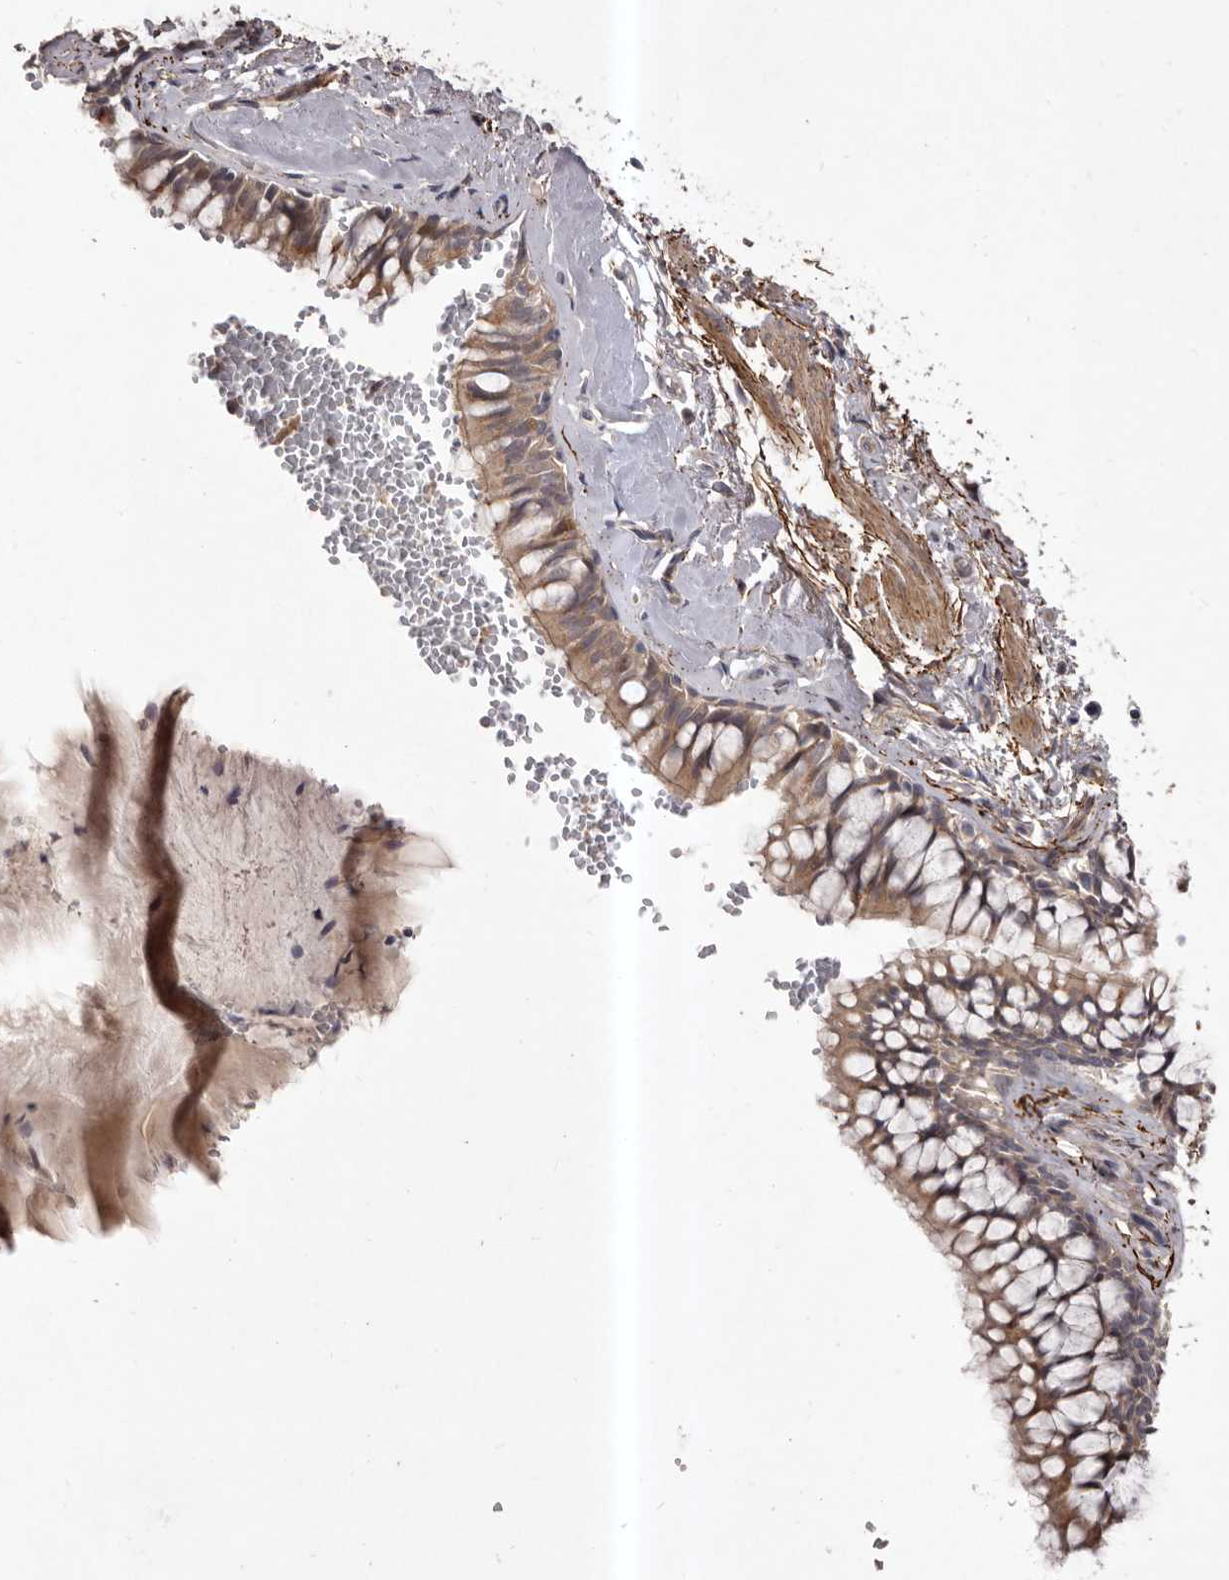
{"staining": {"intensity": "moderate", "quantity": ">75%", "location": "cytoplasmic/membranous"}, "tissue": "bronchus", "cell_type": "Respiratory epithelial cells", "image_type": "normal", "snomed": [{"axis": "morphology", "description": "Normal tissue, NOS"}, {"axis": "topography", "description": "Cartilage tissue"}, {"axis": "topography", "description": "Bronchus"}], "caption": "Normal bronchus shows moderate cytoplasmic/membranous expression in about >75% of respiratory epithelial cells.", "gene": "HBS1L", "patient": {"sex": "female", "age": 73}}